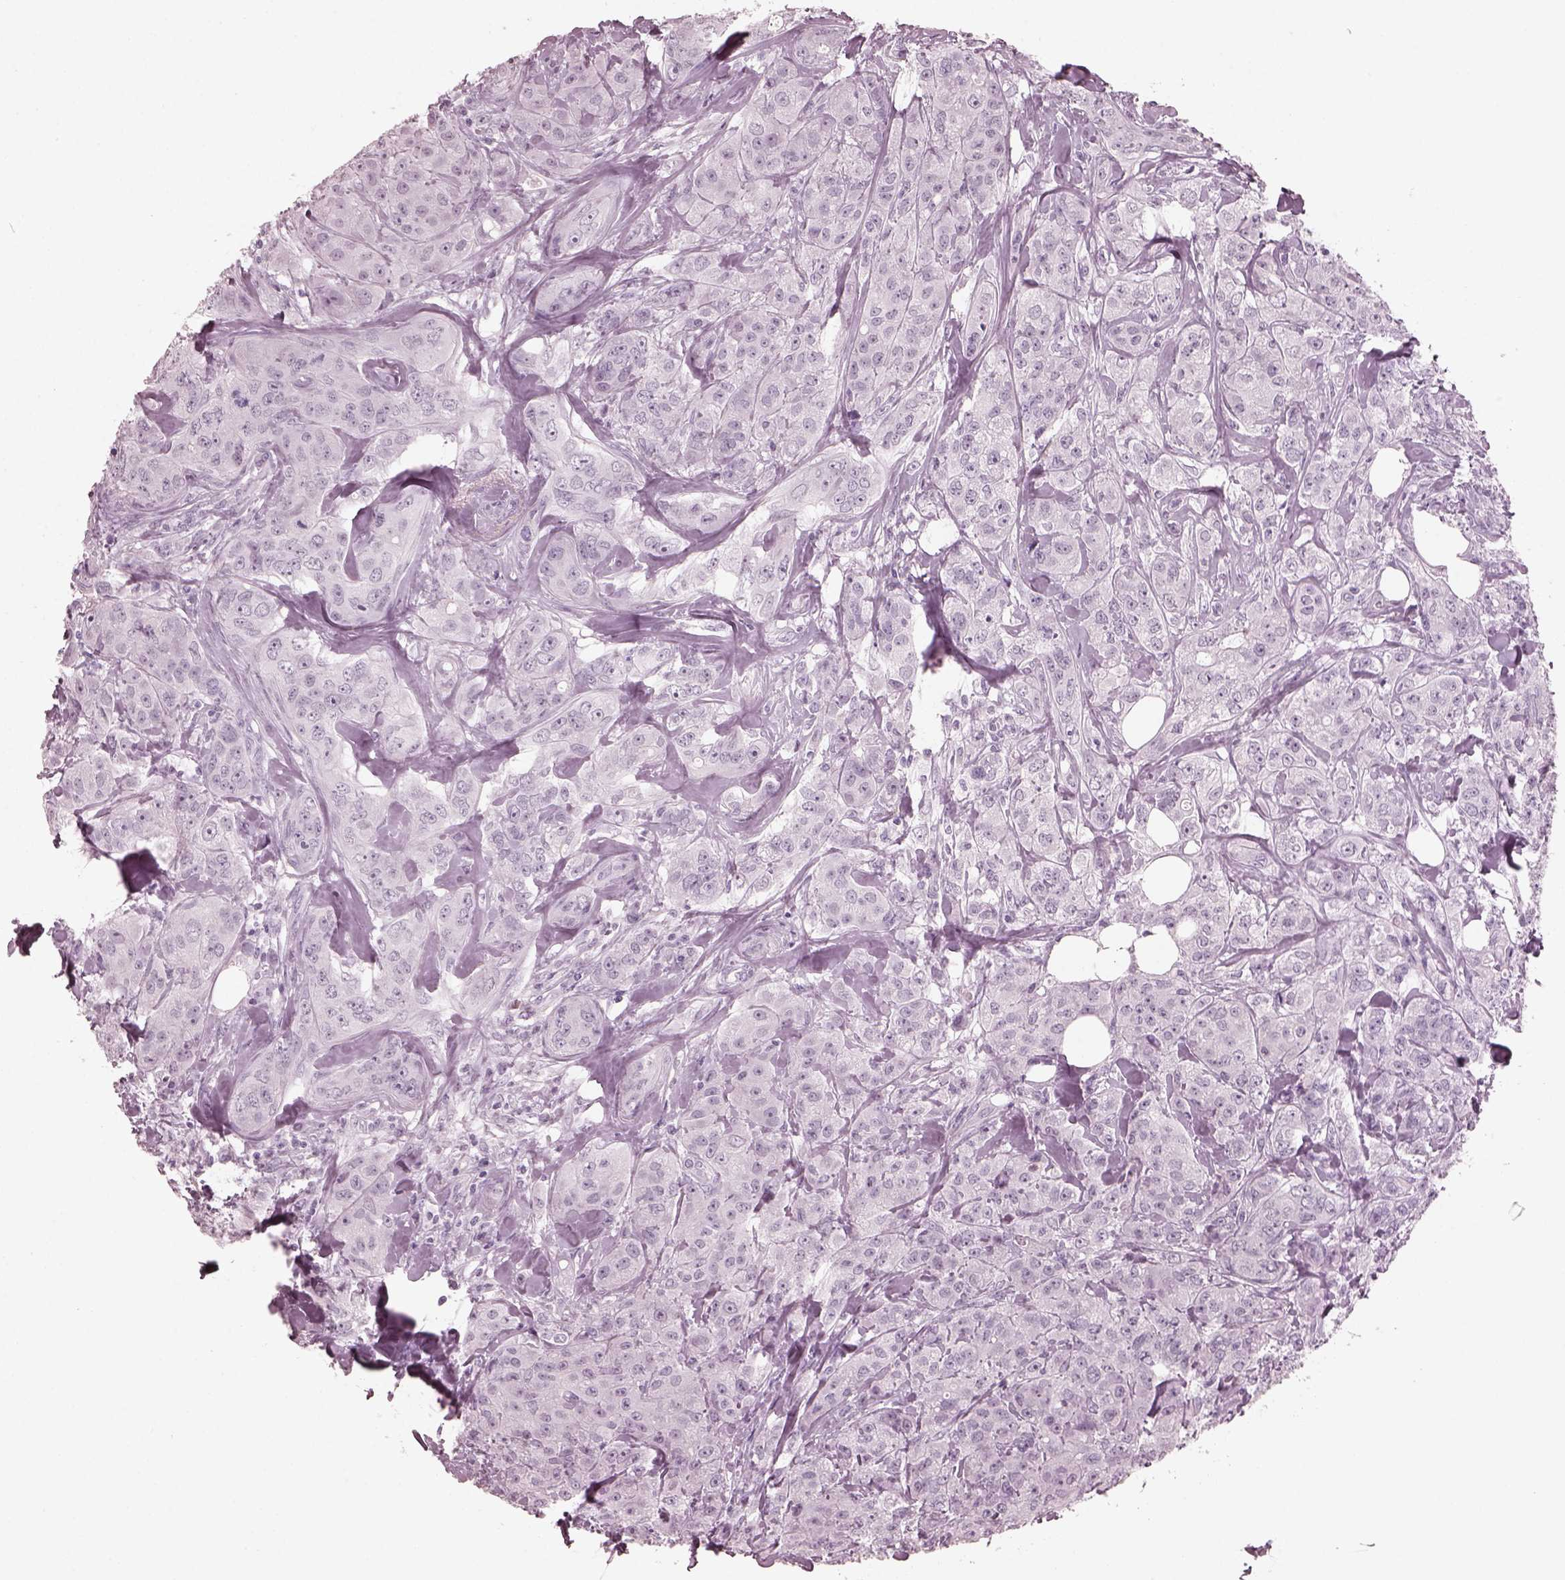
{"staining": {"intensity": "negative", "quantity": "none", "location": "none"}, "tissue": "breast cancer", "cell_type": "Tumor cells", "image_type": "cancer", "snomed": [{"axis": "morphology", "description": "Duct carcinoma"}, {"axis": "topography", "description": "Breast"}], "caption": "Image shows no protein positivity in tumor cells of breast cancer tissue. (DAB (3,3'-diaminobenzidine) IHC, high magnification).", "gene": "C2orf81", "patient": {"sex": "female", "age": 43}}